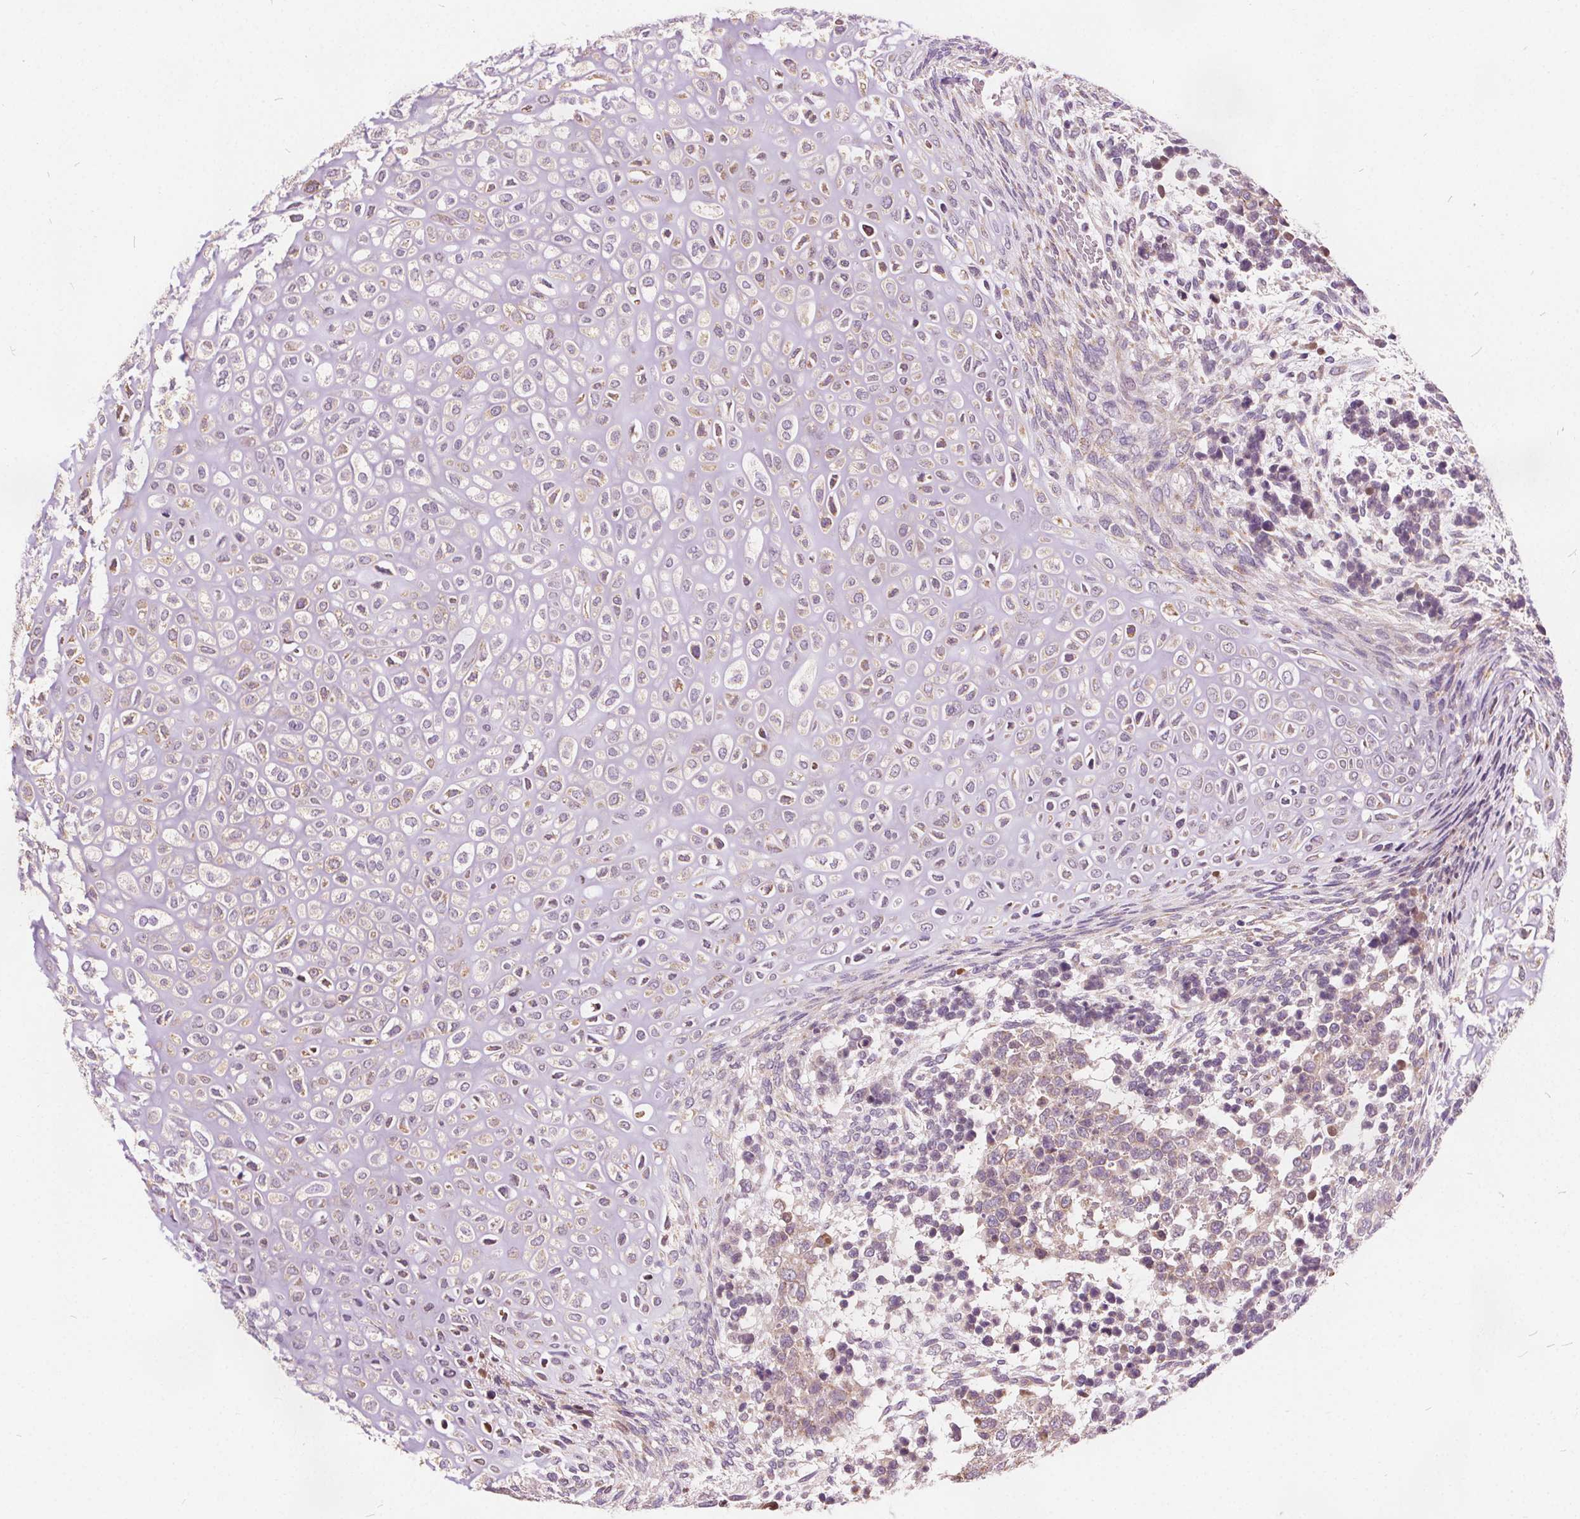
{"staining": {"intensity": "weak", "quantity": "<25%", "location": "cytoplasmic/membranous"}, "tissue": "testis cancer", "cell_type": "Tumor cells", "image_type": "cancer", "snomed": [{"axis": "morphology", "description": "Carcinoma, Embryonal, NOS"}, {"axis": "topography", "description": "Testis"}], "caption": "The image displays no staining of tumor cells in testis embryonal carcinoma. Nuclei are stained in blue.", "gene": "ACOX2", "patient": {"sex": "male", "age": 23}}